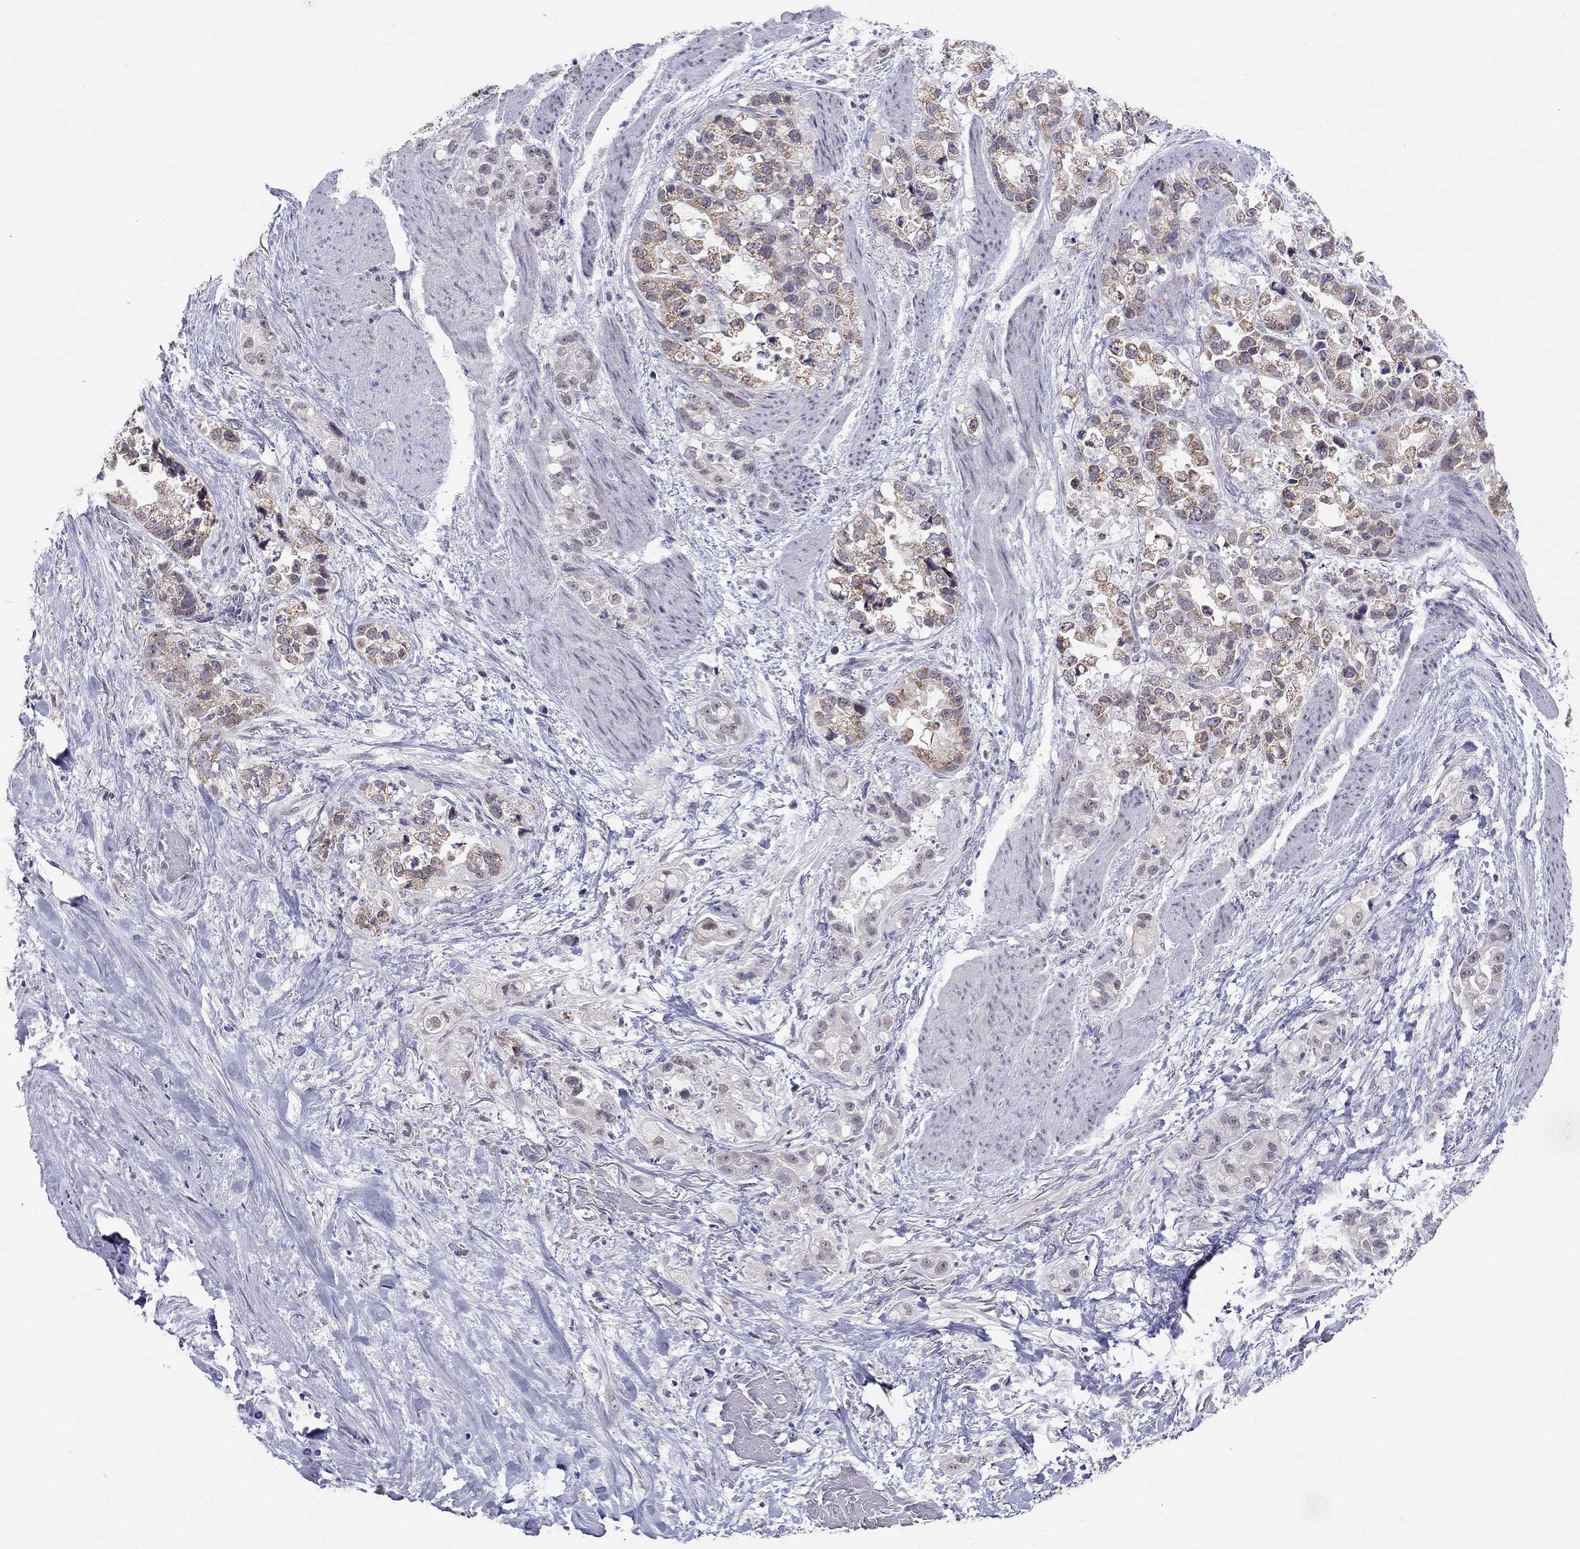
{"staining": {"intensity": "moderate", "quantity": "<25%", "location": "cytoplasmic/membranous"}, "tissue": "stomach cancer", "cell_type": "Tumor cells", "image_type": "cancer", "snomed": [{"axis": "morphology", "description": "Adenocarcinoma, NOS"}, {"axis": "topography", "description": "Stomach"}], "caption": "Immunohistochemistry (DAB (3,3'-diaminobenzidine)) staining of stomach cancer (adenocarcinoma) reveals moderate cytoplasmic/membranous protein staining in about <25% of tumor cells.", "gene": "MYO3B", "patient": {"sex": "male", "age": 59}}